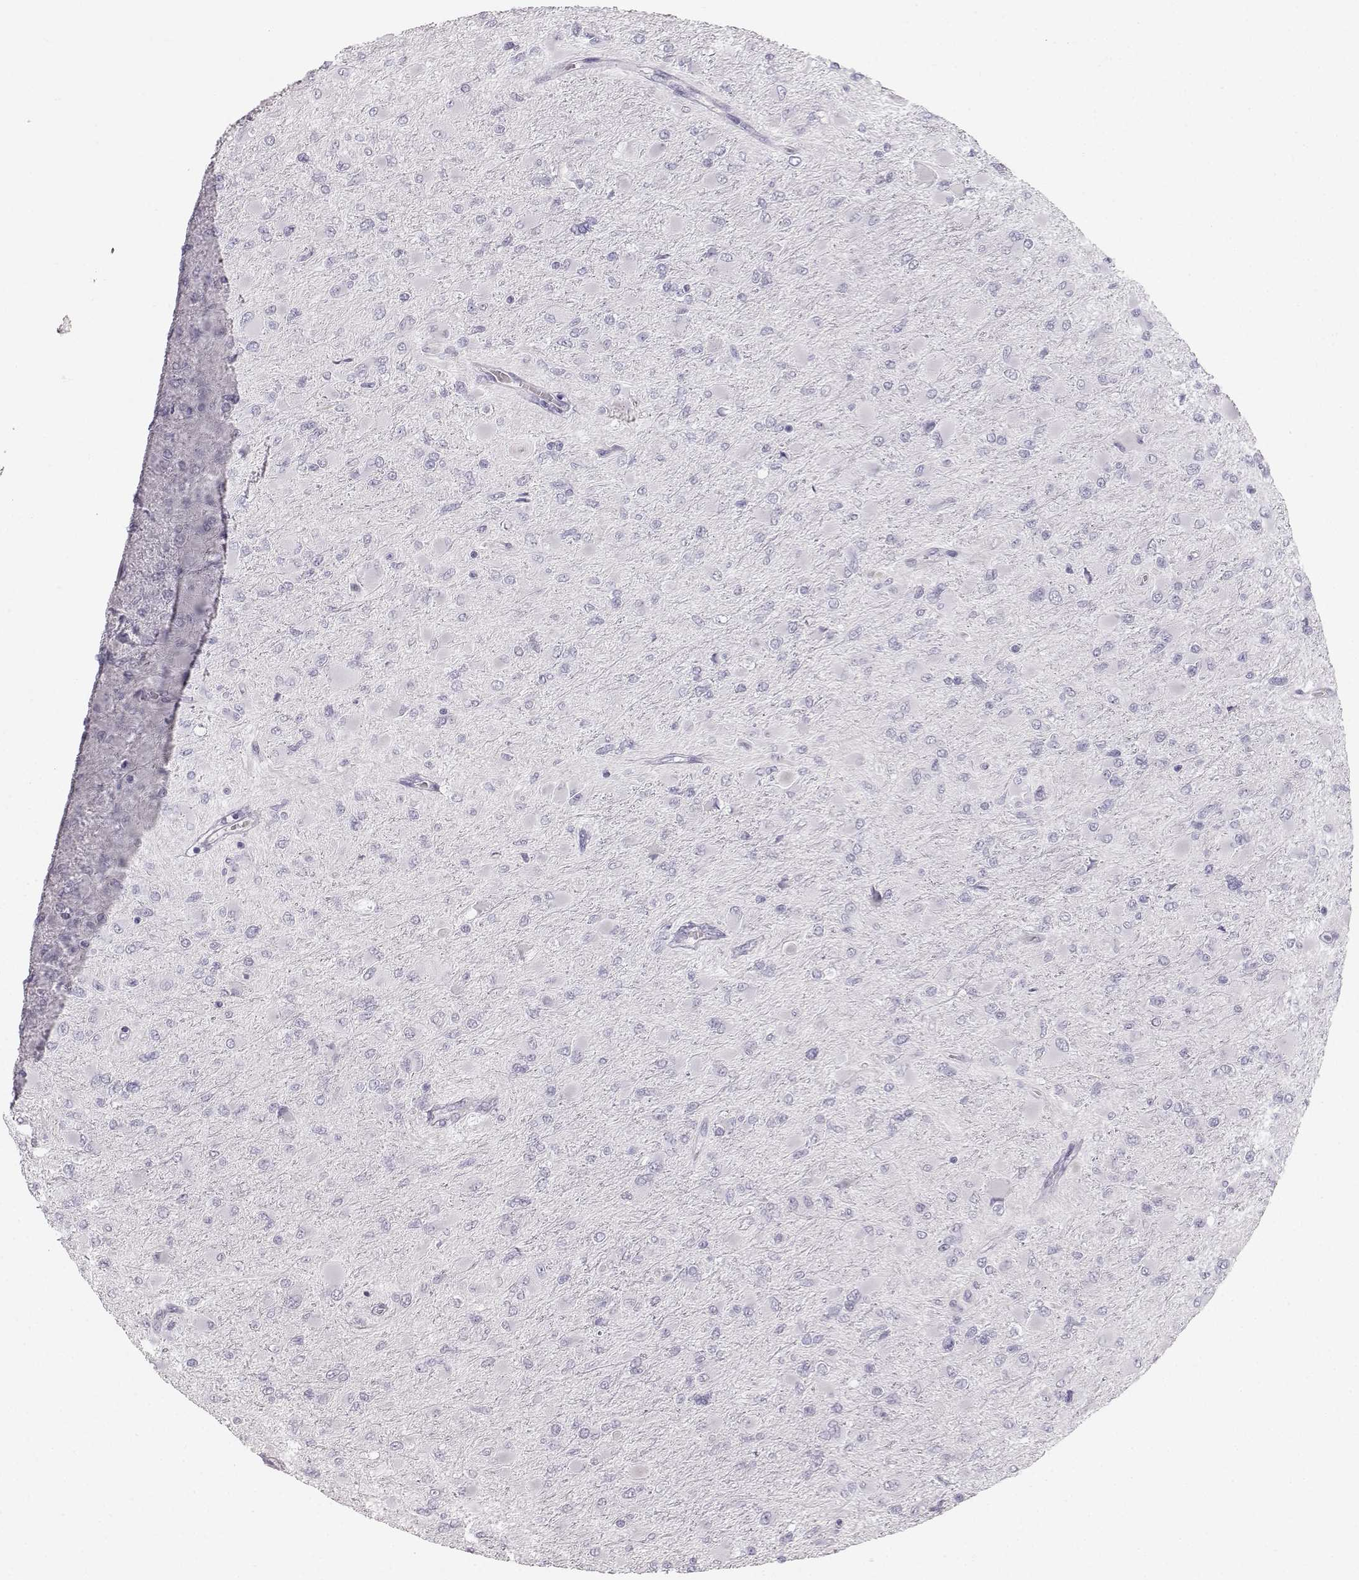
{"staining": {"intensity": "negative", "quantity": "none", "location": "none"}, "tissue": "glioma", "cell_type": "Tumor cells", "image_type": "cancer", "snomed": [{"axis": "morphology", "description": "Glioma, malignant, High grade"}, {"axis": "topography", "description": "Cerebral cortex"}], "caption": "Protein analysis of malignant glioma (high-grade) reveals no significant staining in tumor cells.", "gene": "CASR", "patient": {"sex": "female", "age": 36}}